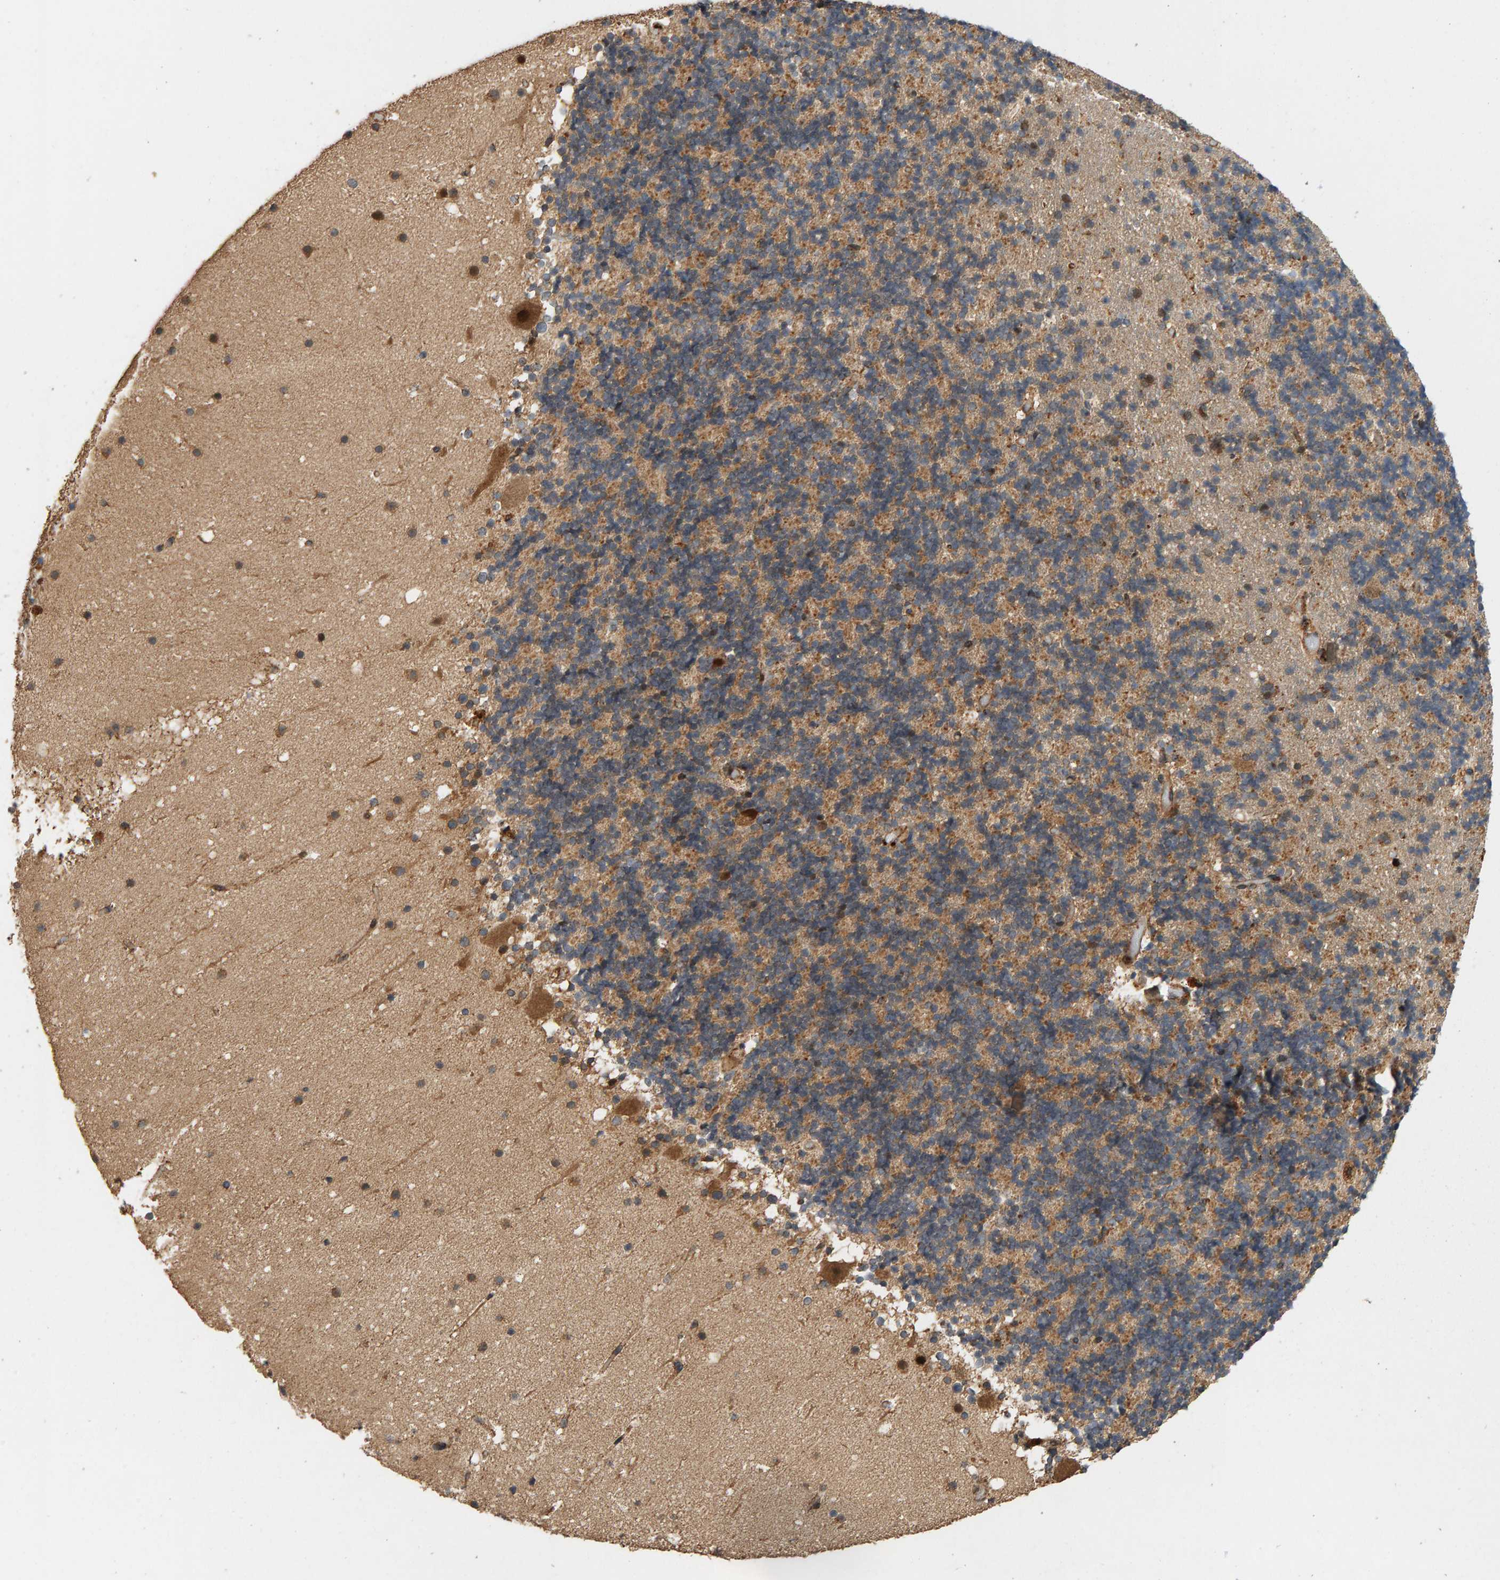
{"staining": {"intensity": "moderate", "quantity": ">75%", "location": "cytoplasmic/membranous"}, "tissue": "cerebellum", "cell_type": "Cells in granular layer", "image_type": "normal", "snomed": [{"axis": "morphology", "description": "Normal tissue, NOS"}, {"axis": "topography", "description": "Cerebellum"}], "caption": "Immunohistochemistry (IHC) (DAB) staining of benign human cerebellum shows moderate cytoplasmic/membranous protein expression in about >75% of cells in granular layer.", "gene": "GSTK1", "patient": {"sex": "male", "age": 57}}